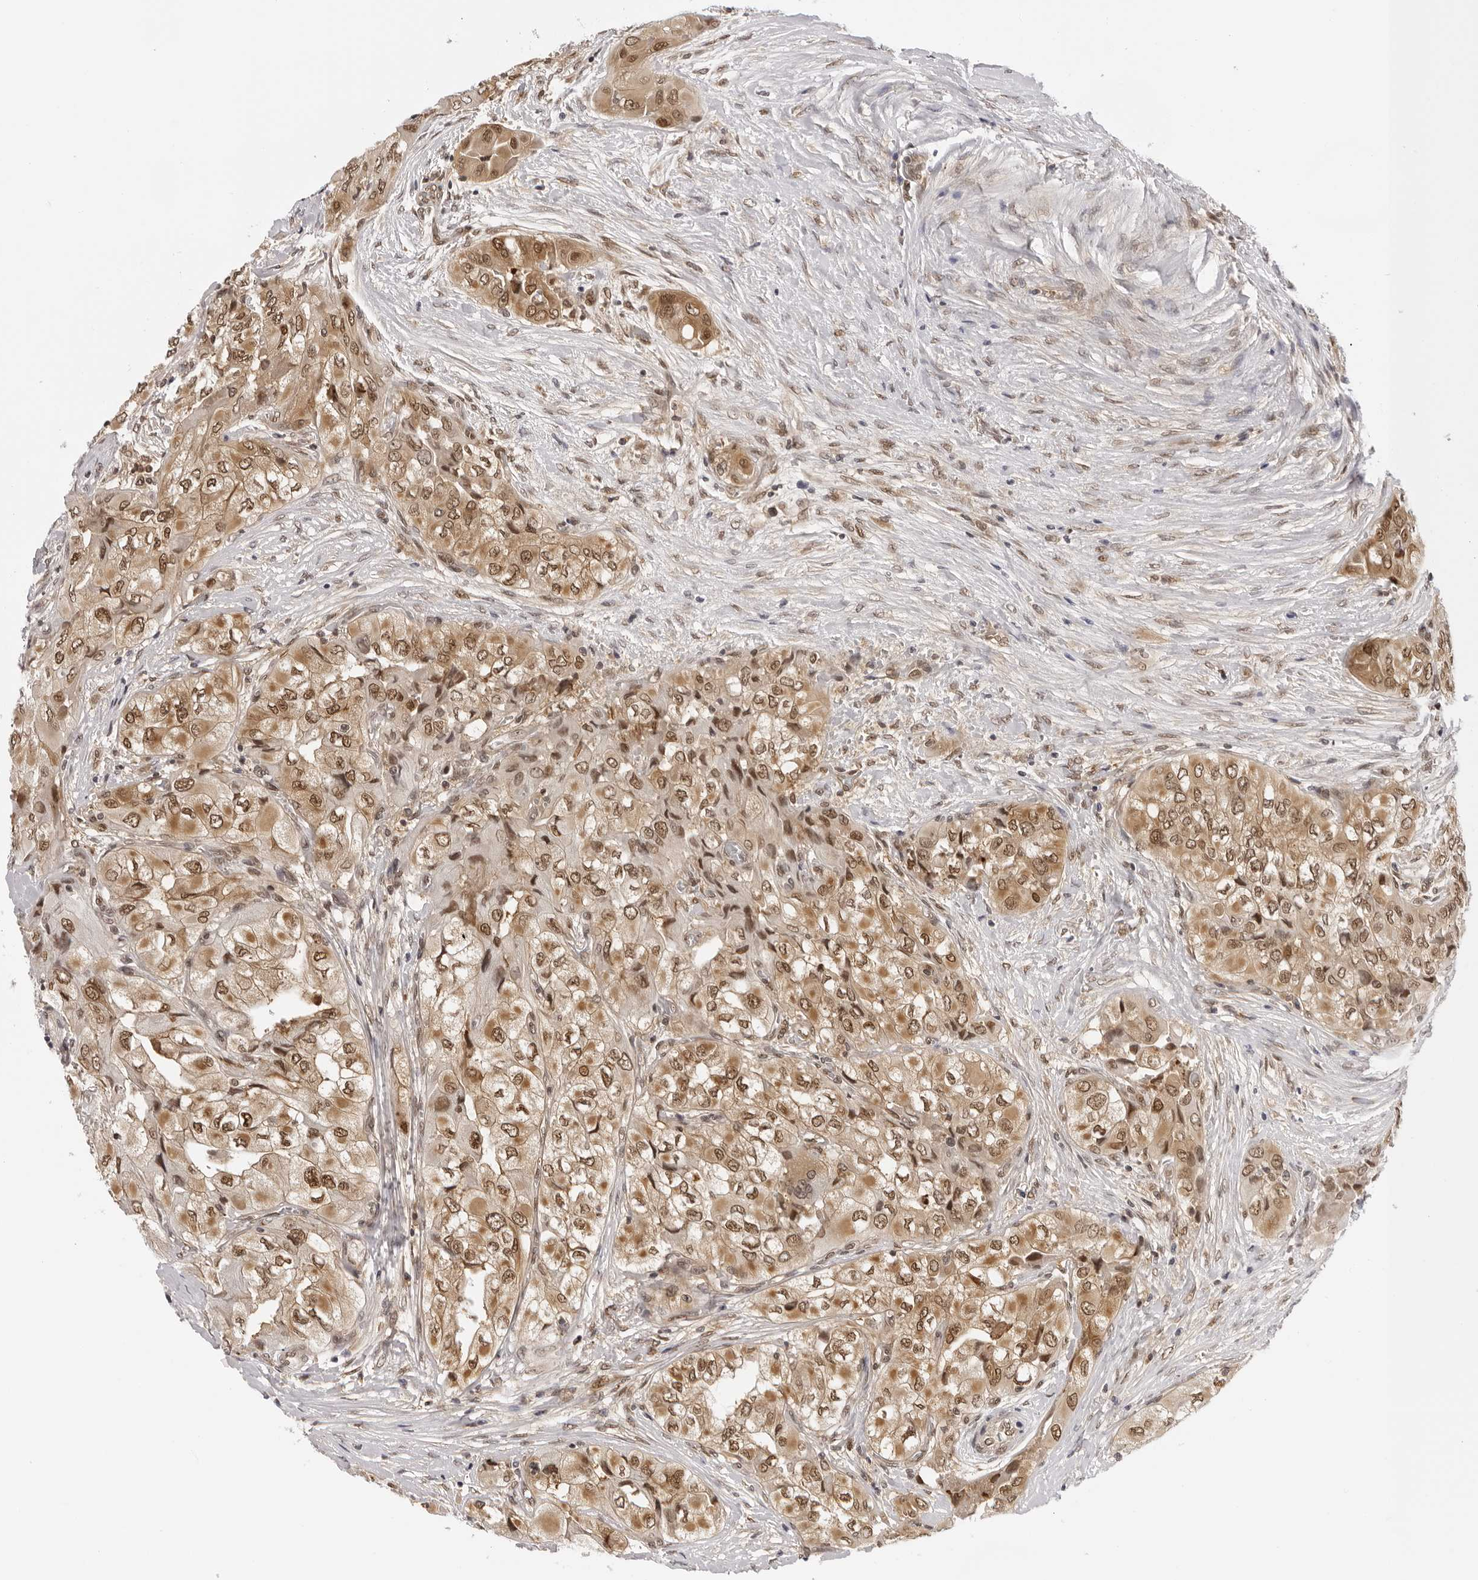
{"staining": {"intensity": "moderate", "quantity": ">75%", "location": "cytoplasmic/membranous,nuclear"}, "tissue": "thyroid cancer", "cell_type": "Tumor cells", "image_type": "cancer", "snomed": [{"axis": "morphology", "description": "Papillary adenocarcinoma, NOS"}, {"axis": "topography", "description": "Thyroid gland"}], "caption": "Immunohistochemistry micrograph of papillary adenocarcinoma (thyroid) stained for a protein (brown), which shows medium levels of moderate cytoplasmic/membranous and nuclear expression in about >75% of tumor cells.", "gene": "WDR77", "patient": {"sex": "female", "age": 59}}